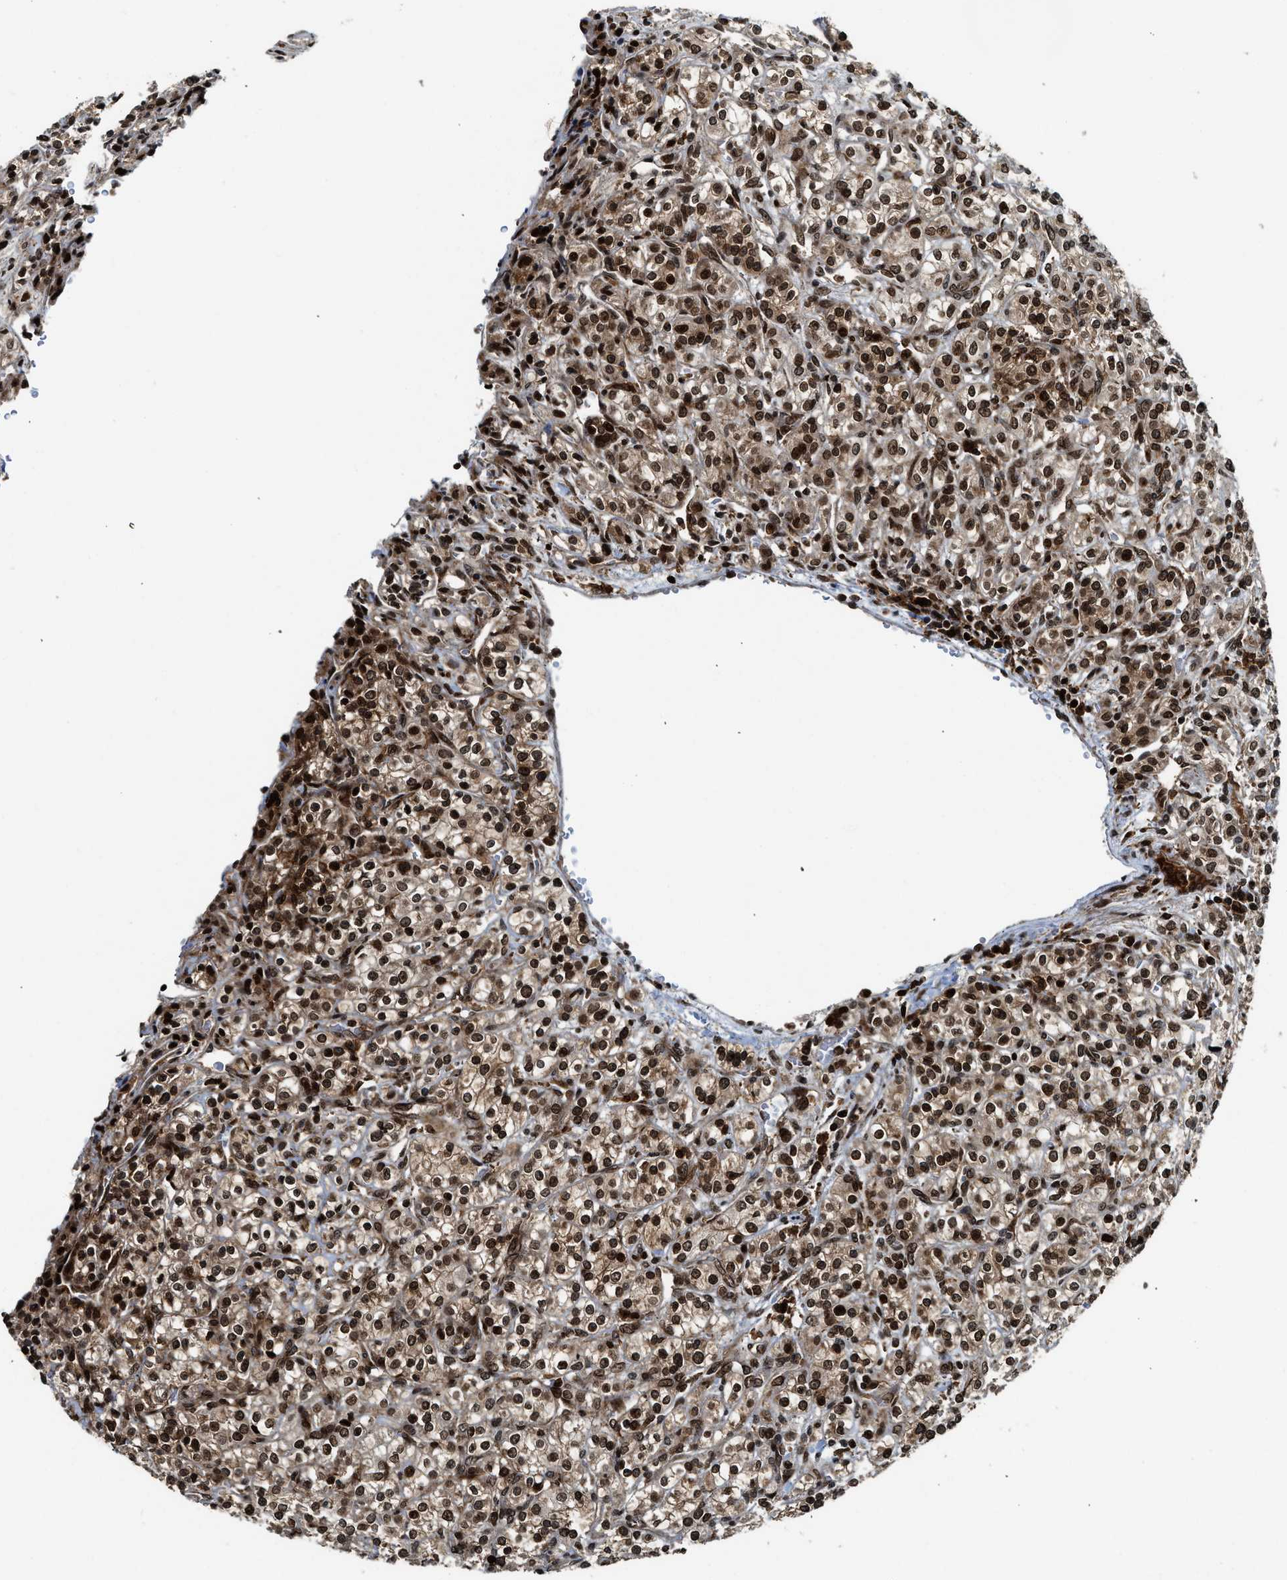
{"staining": {"intensity": "strong", "quantity": ">75%", "location": "cytoplasmic/membranous,nuclear"}, "tissue": "renal cancer", "cell_type": "Tumor cells", "image_type": "cancer", "snomed": [{"axis": "morphology", "description": "Adenocarcinoma, NOS"}, {"axis": "topography", "description": "Kidney"}], "caption": "High-power microscopy captured an immunohistochemistry photomicrograph of renal cancer (adenocarcinoma), revealing strong cytoplasmic/membranous and nuclear positivity in approximately >75% of tumor cells.", "gene": "MDM2", "patient": {"sex": "male", "age": 77}}